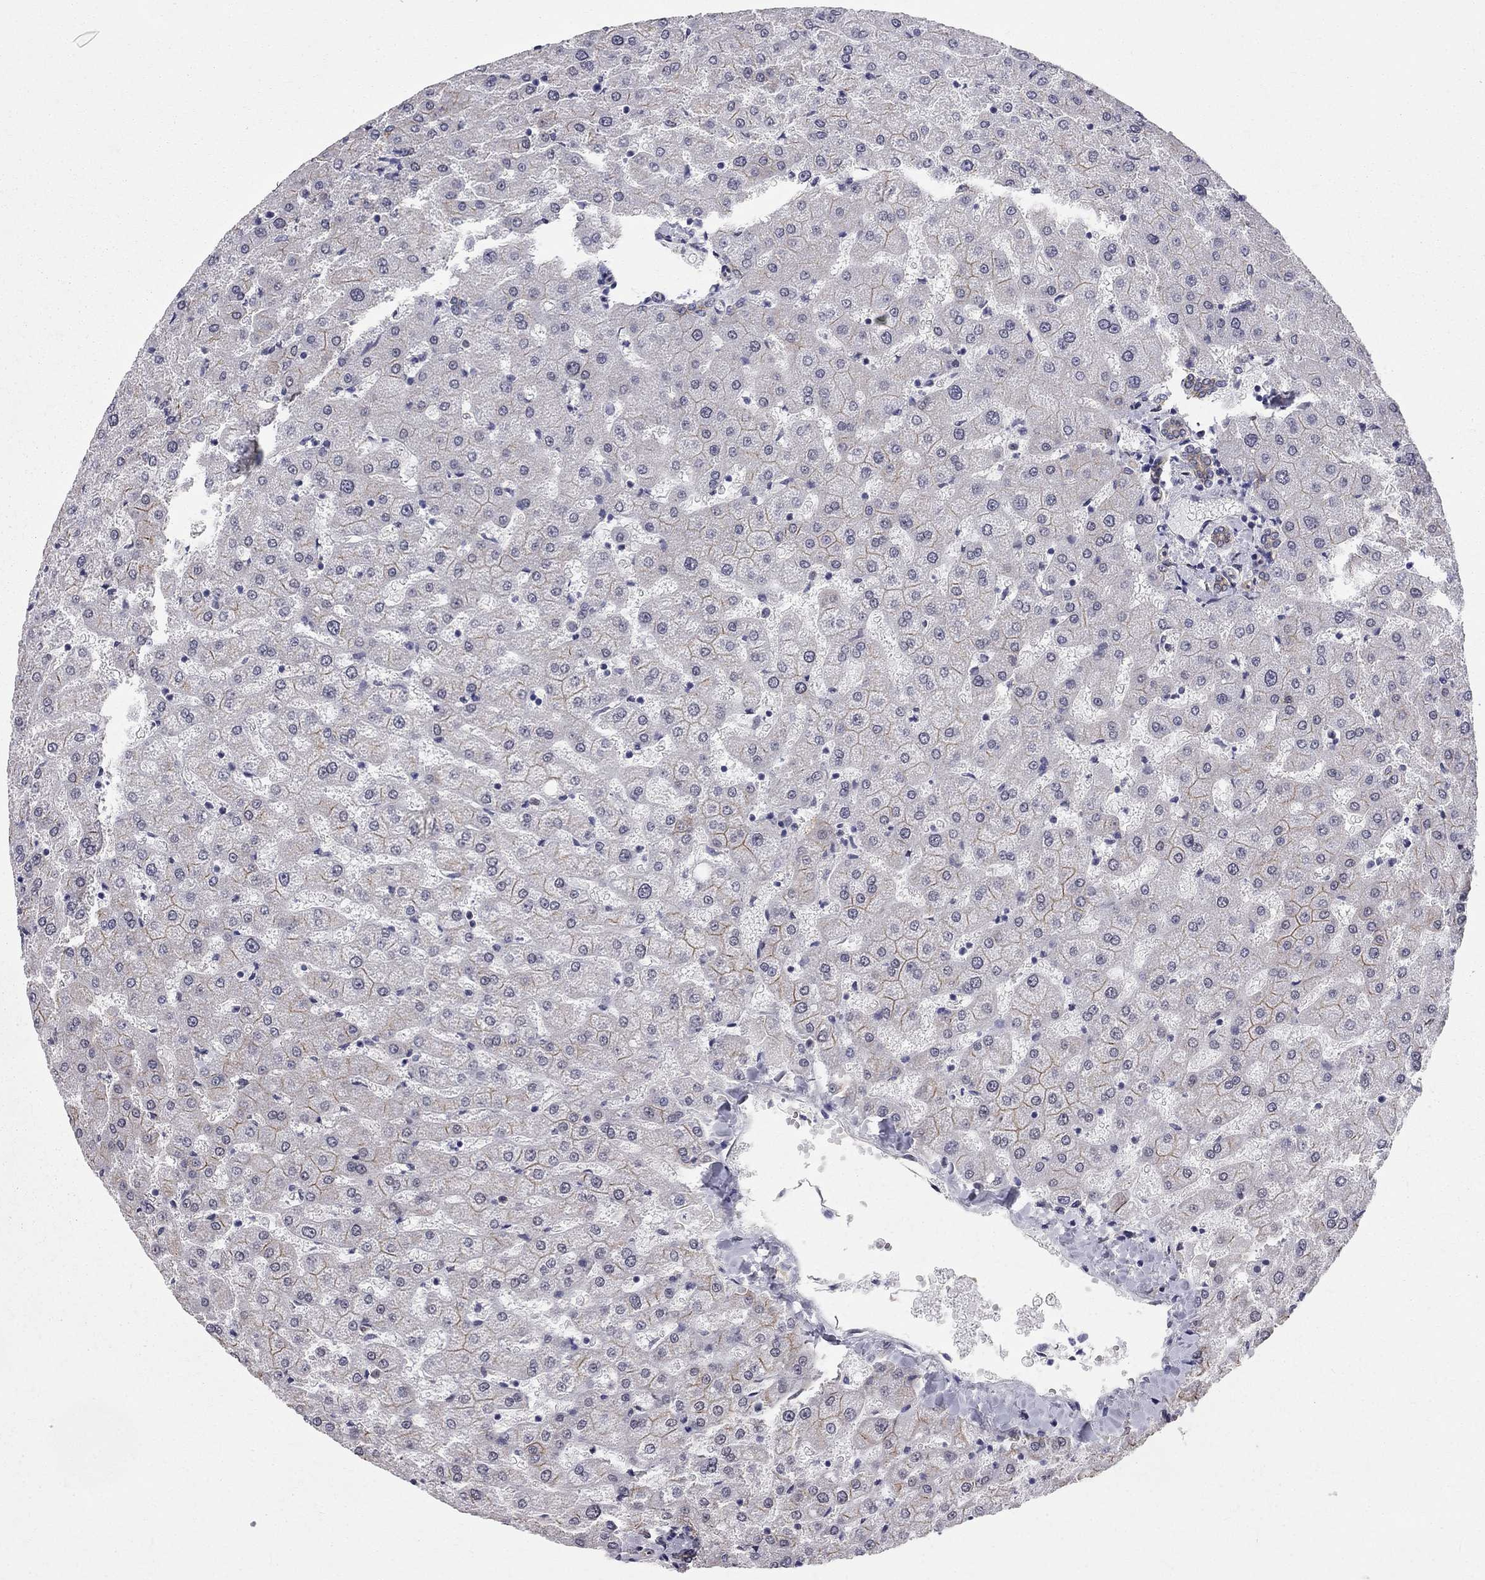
{"staining": {"intensity": "weak", "quantity": ">75%", "location": "cytoplasmic/membranous"}, "tissue": "liver", "cell_type": "Cholangiocytes", "image_type": "normal", "snomed": [{"axis": "morphology", "description": "Normal tissue, NOS"}, {"axis": "topography", "description": "Liver"}], "caption": "Immunohistochemical staining of benign liver demonstrates low levels of weak cytoplasmic/membranous expression in about >75% of cholangiocytes.", "gene": "BICDL2", "patient": {"sex": "female", "age": 50}}